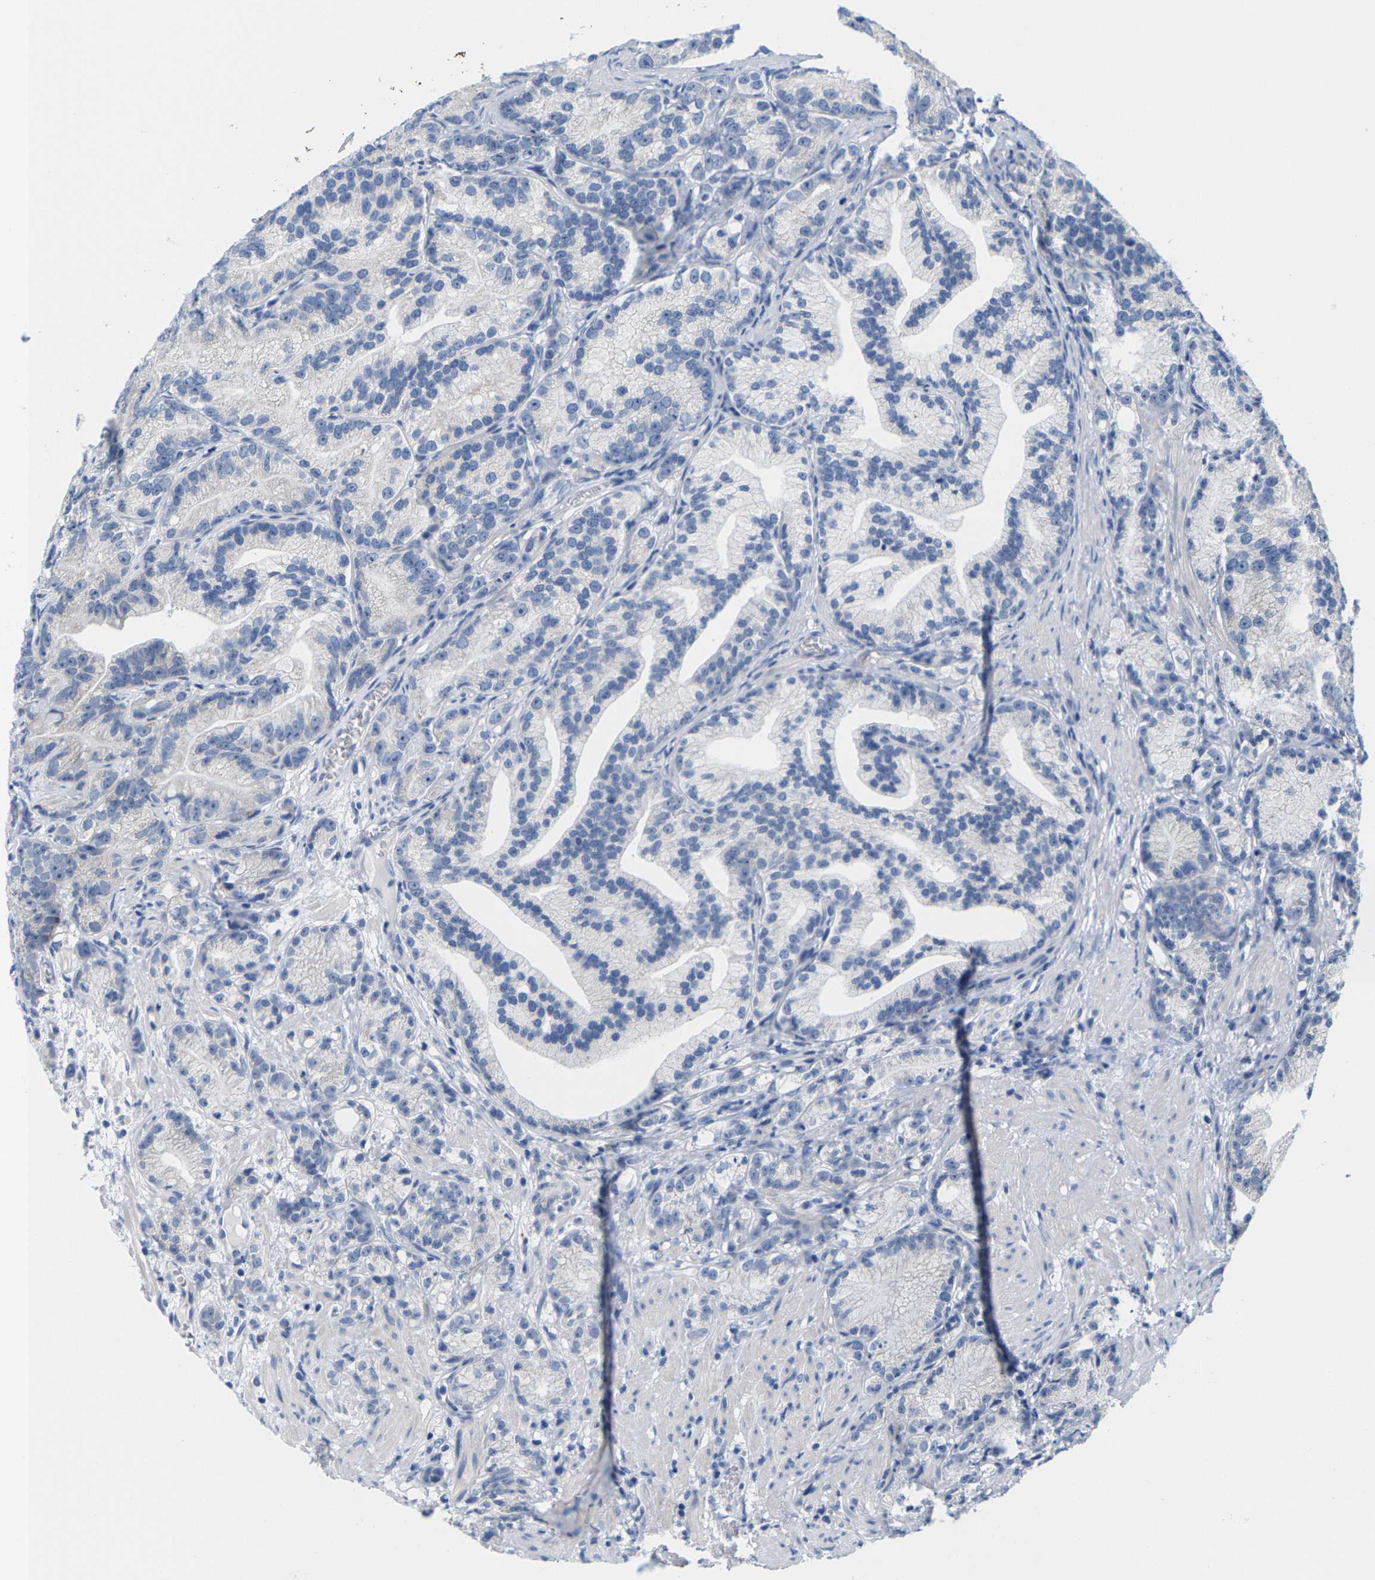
{"staining": {"intensity": "negative", "quantity": "none", "location": "none"}, "tissue": "prostate cancer", "cell_type": "Tumor cells", "image_type": "cancer", "snomed": [{"axis": "morphology", "description": "Adenocarcinoma, Low grade"}, {"axis": "topography", "description": "Prostate"}], "caption": "A photomicrograph of human low-grade adenocarcinoma (prostate) is negative for staining in tumor cells.", "gene": "KLHL1", "patient": {"sex": "male", "age": 89}}